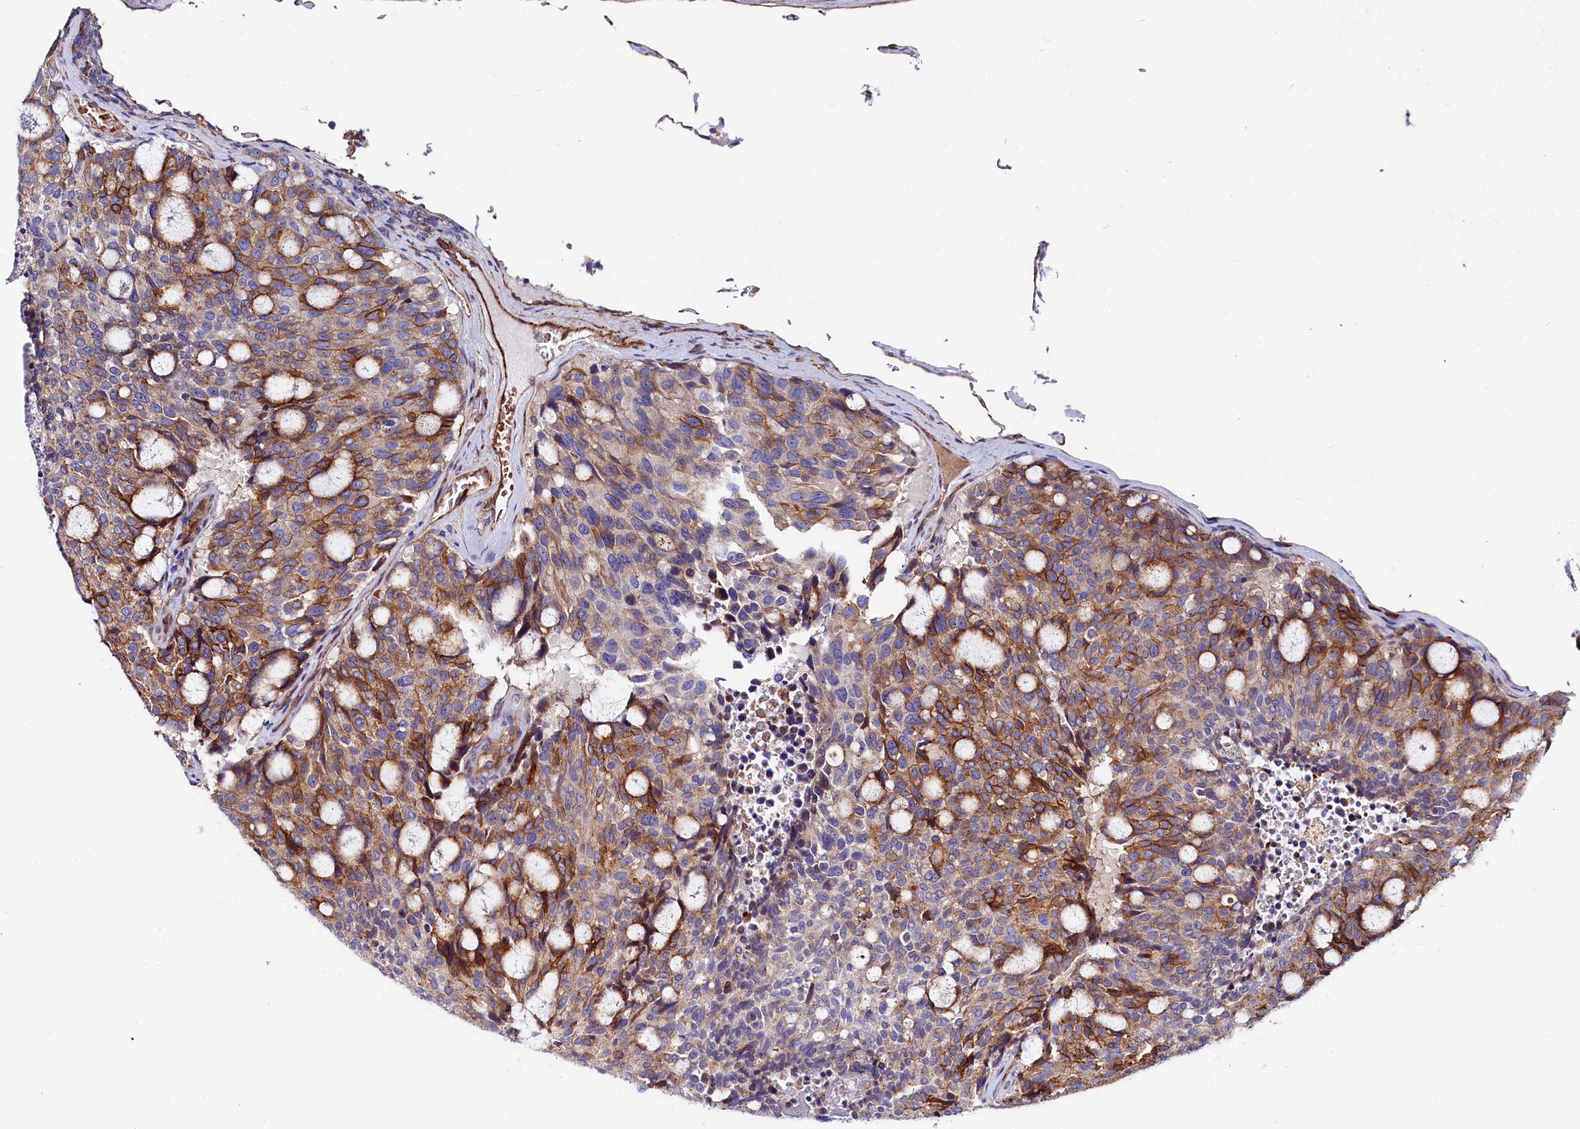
{"staining": {"intensity": "moderate", "quantity": ">75%", "location": "cytoplasmic/membranous"}, "tissue": "carcinoid", "cell_type": "Tumor cells", "image_type": "cancer", "snomed": [{"axis": "morphology", "description": "Carcinoid, malignant, NOS"}, {"axis": "topography", "description": "Pancreas"}], "caption": "Tumor cells show medium levels of moderate cytoplasmic/membranous staining in about >75% of cells in human carcinoid. The staining was performed using DAB to visualize the protein expression in brown, while the nuclei were stained in blue with hematoxylin (Magnification: 20x).", "gene": "ASTE1", "patient": {"sex": "female", "age": 54}}